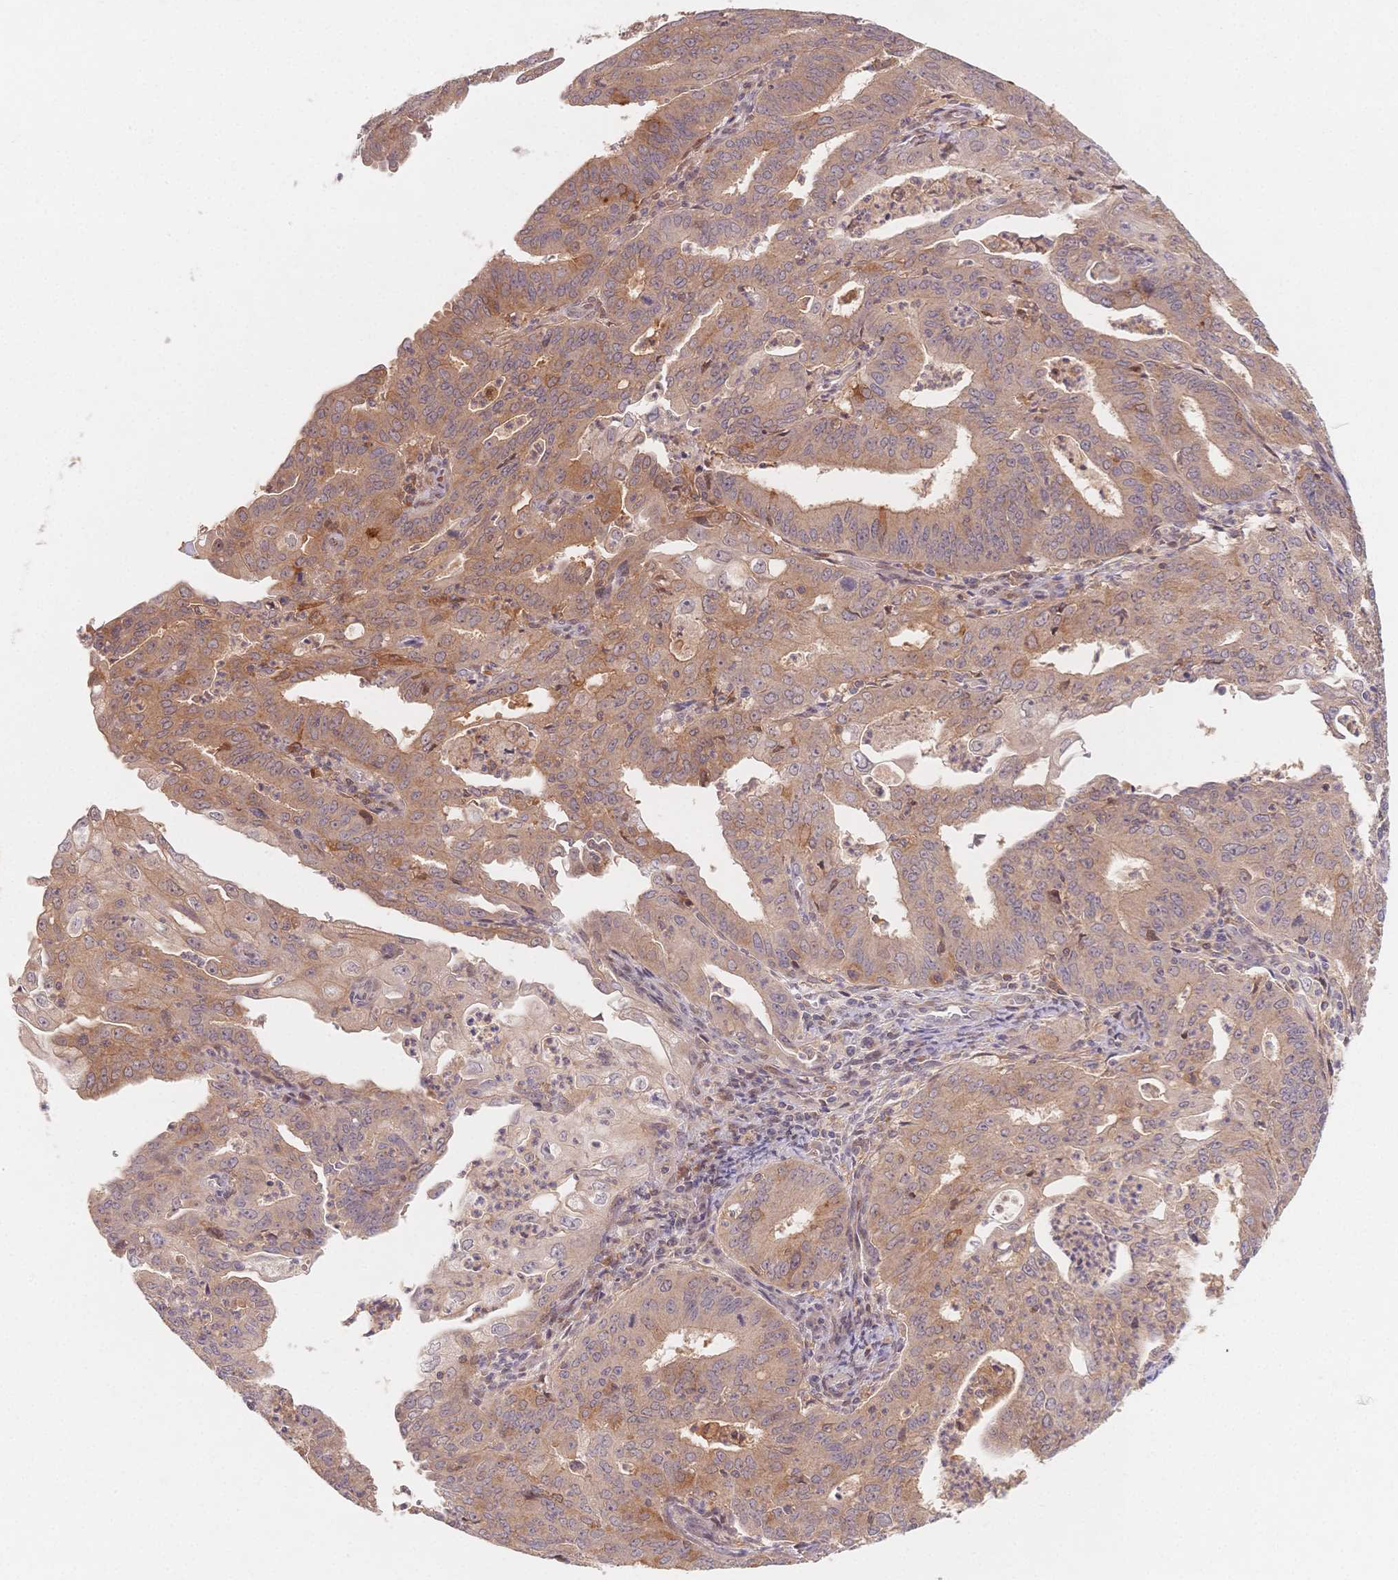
{"staining": {"intensity": "moderate", "quantity": ">75%", "location": "cytoplasmic/membranous"}, "tissue": "cervical cancer", "cell_type": "Tumor cells", "image_type": "cancer", "snomed": [{"axis": "morphology", "description": "Adenocarcinoma, NOS"}, {"axis": "topography", "description": "Cervix"}], "caption": "Cervical adenocarcinoma stained with a protein marker exhibits moderate staining in tumor cells.", "gene": "C12orf75", "patient": {"sex": "female", "age": 56}}